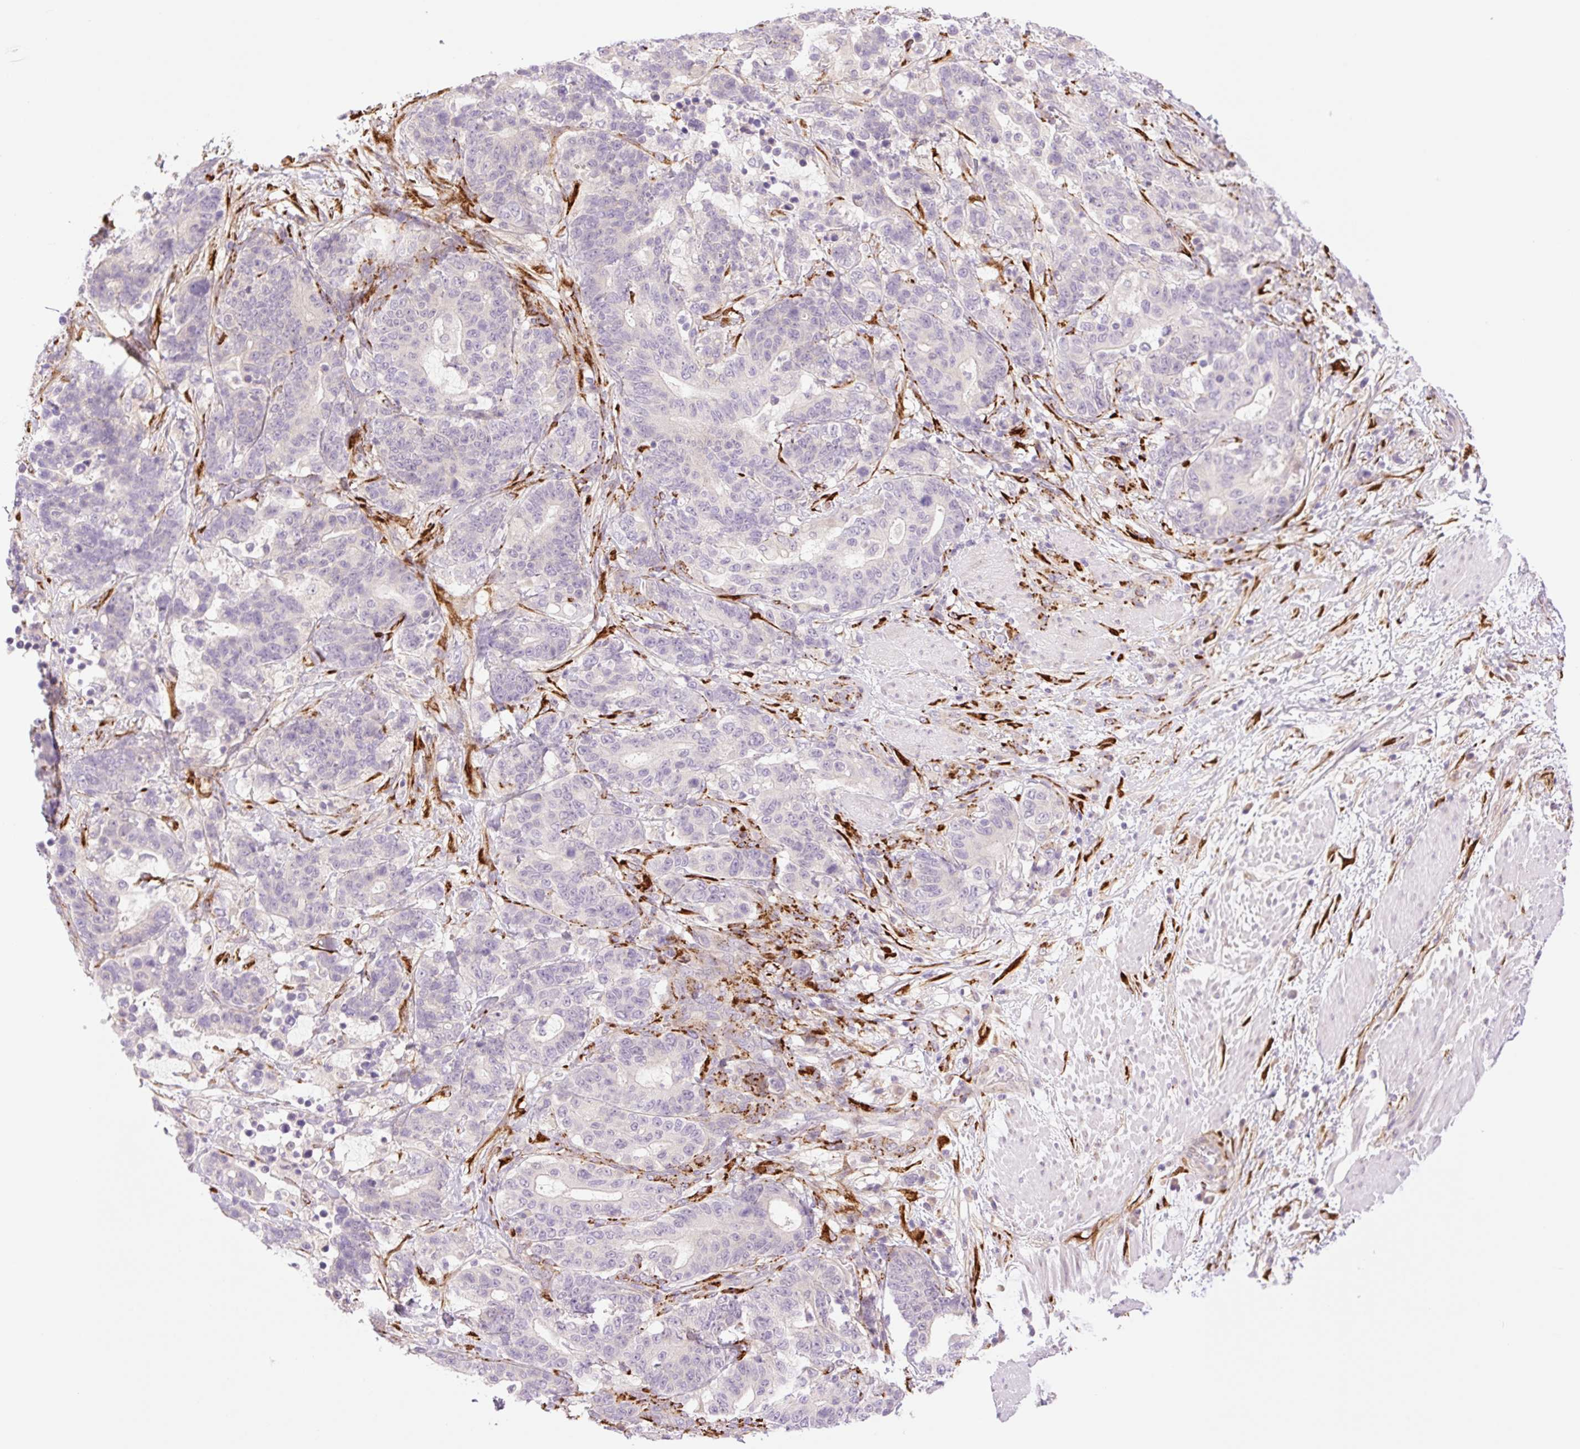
{"staining": {"intensity": "negative", "quantity": "none", "location": "none"}, "tissue": "stomach cancer", "cell_type": "Tumor cells", "image_type": "cancer", "snomed": [{"axis": "morphology", "description": "Normal tissue, NOS"}, {"axis": "morphology", "description": "Adenocarcinoma, NOS"}, {"axis": "topography", "description": "Stomach"}], "caption": "IHC image of neoplastic tissue: stomach cancer (adenocarcinoma) stained with DAB shows no significant protein expression in tumor cells. The staining was performed using DAB to visualize the protein expression in brown, while the nuclei were stained in blue with hematoxylin (Magnification: 20x).", "gene": "COL5A1", "patient": {"sex": "female", "age": 64}}